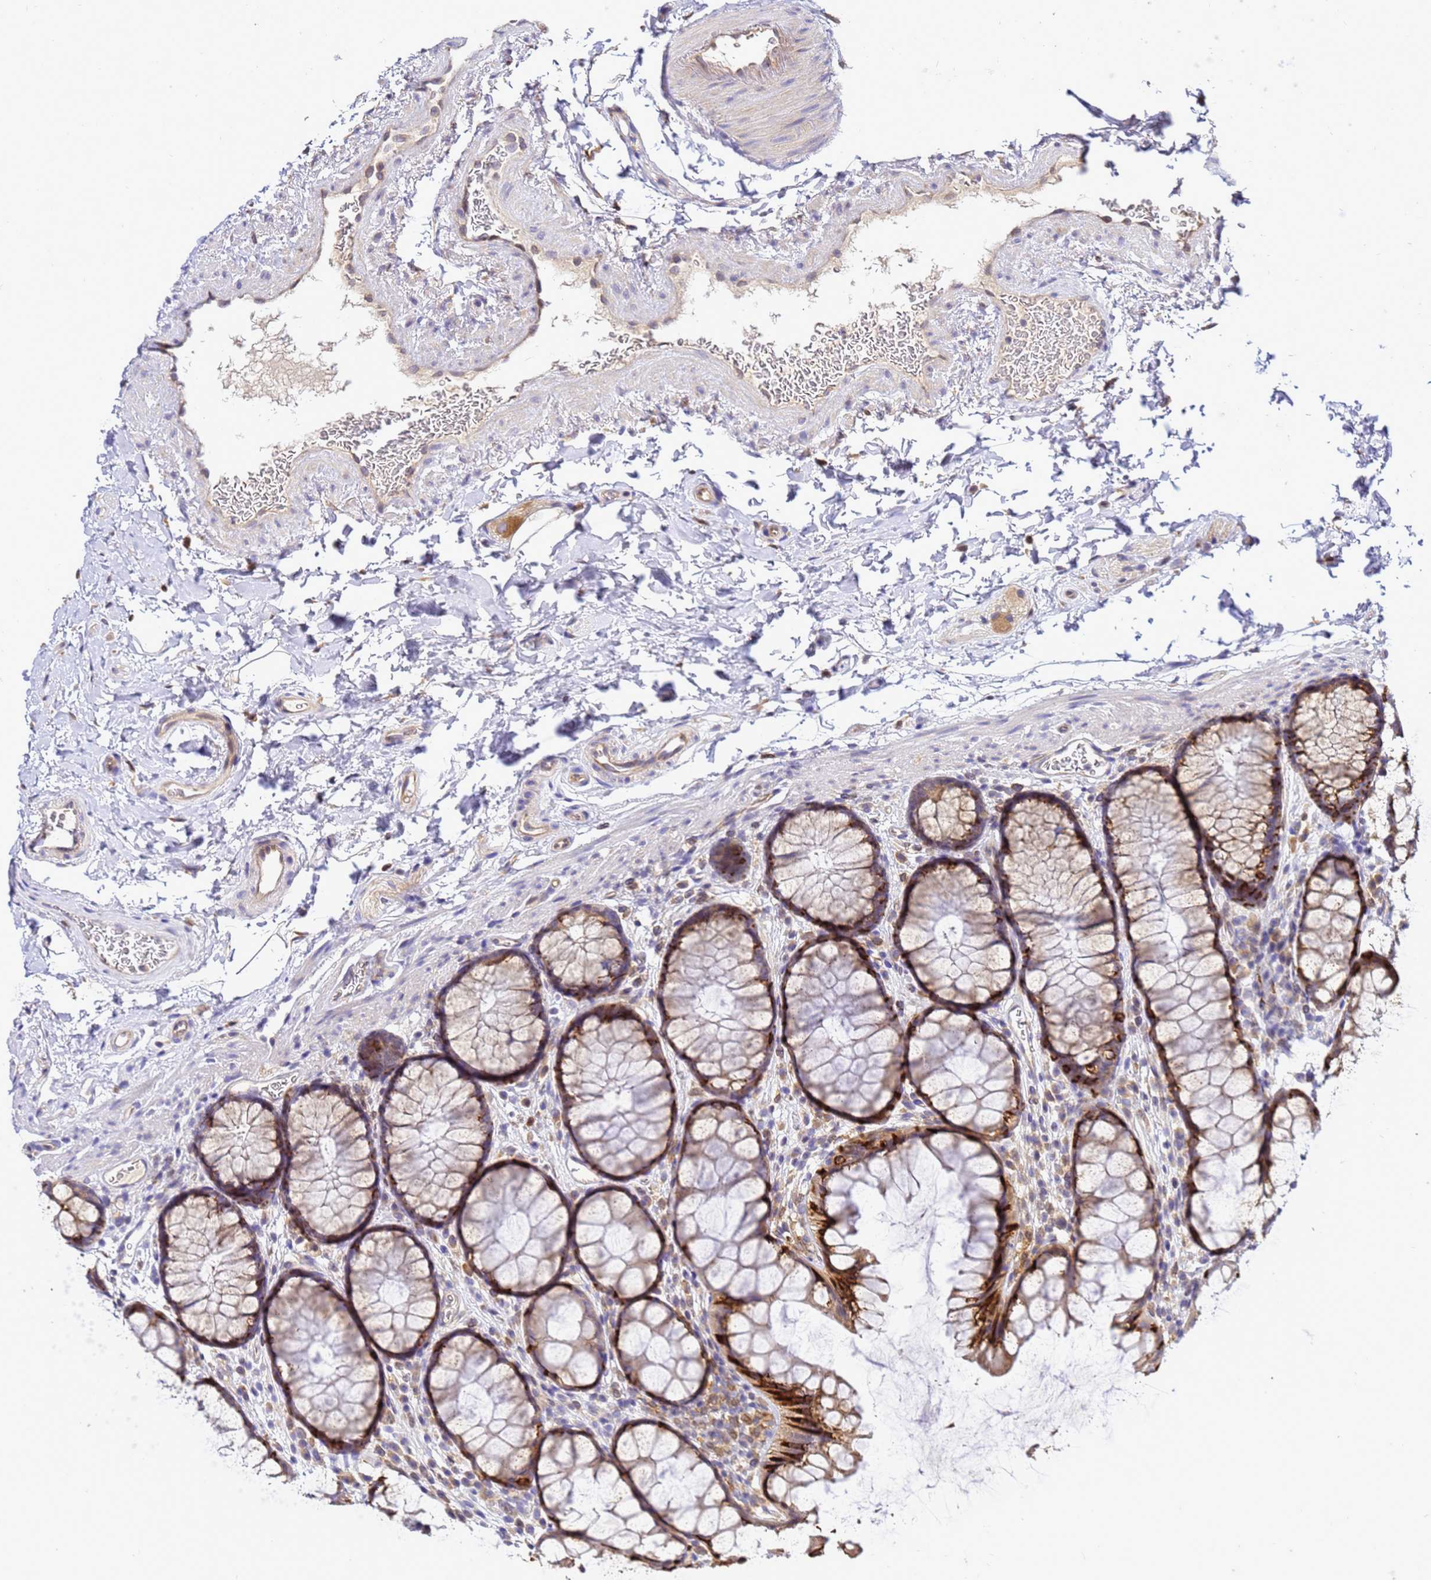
{"staining": {"intensity": "moderate", "quantity": ">75%", "location": "cytoplasmic/membranous"}, "tissue": "colon", "cell_type": "Endothelial cells", "image_type": "normal", "snomed": [{"axis": "morphology", "description": "Normal tissue, NOS"}, {"axis": "topography", "description": "Colon"}], "caption": "Human colon stained with a brown dye reveals moderate cytoplasmic/membranous positive positivity in about >75% of endothelial cells.", "gene": "ADPGK", "patient": {"sex": "female", "age": 82}}